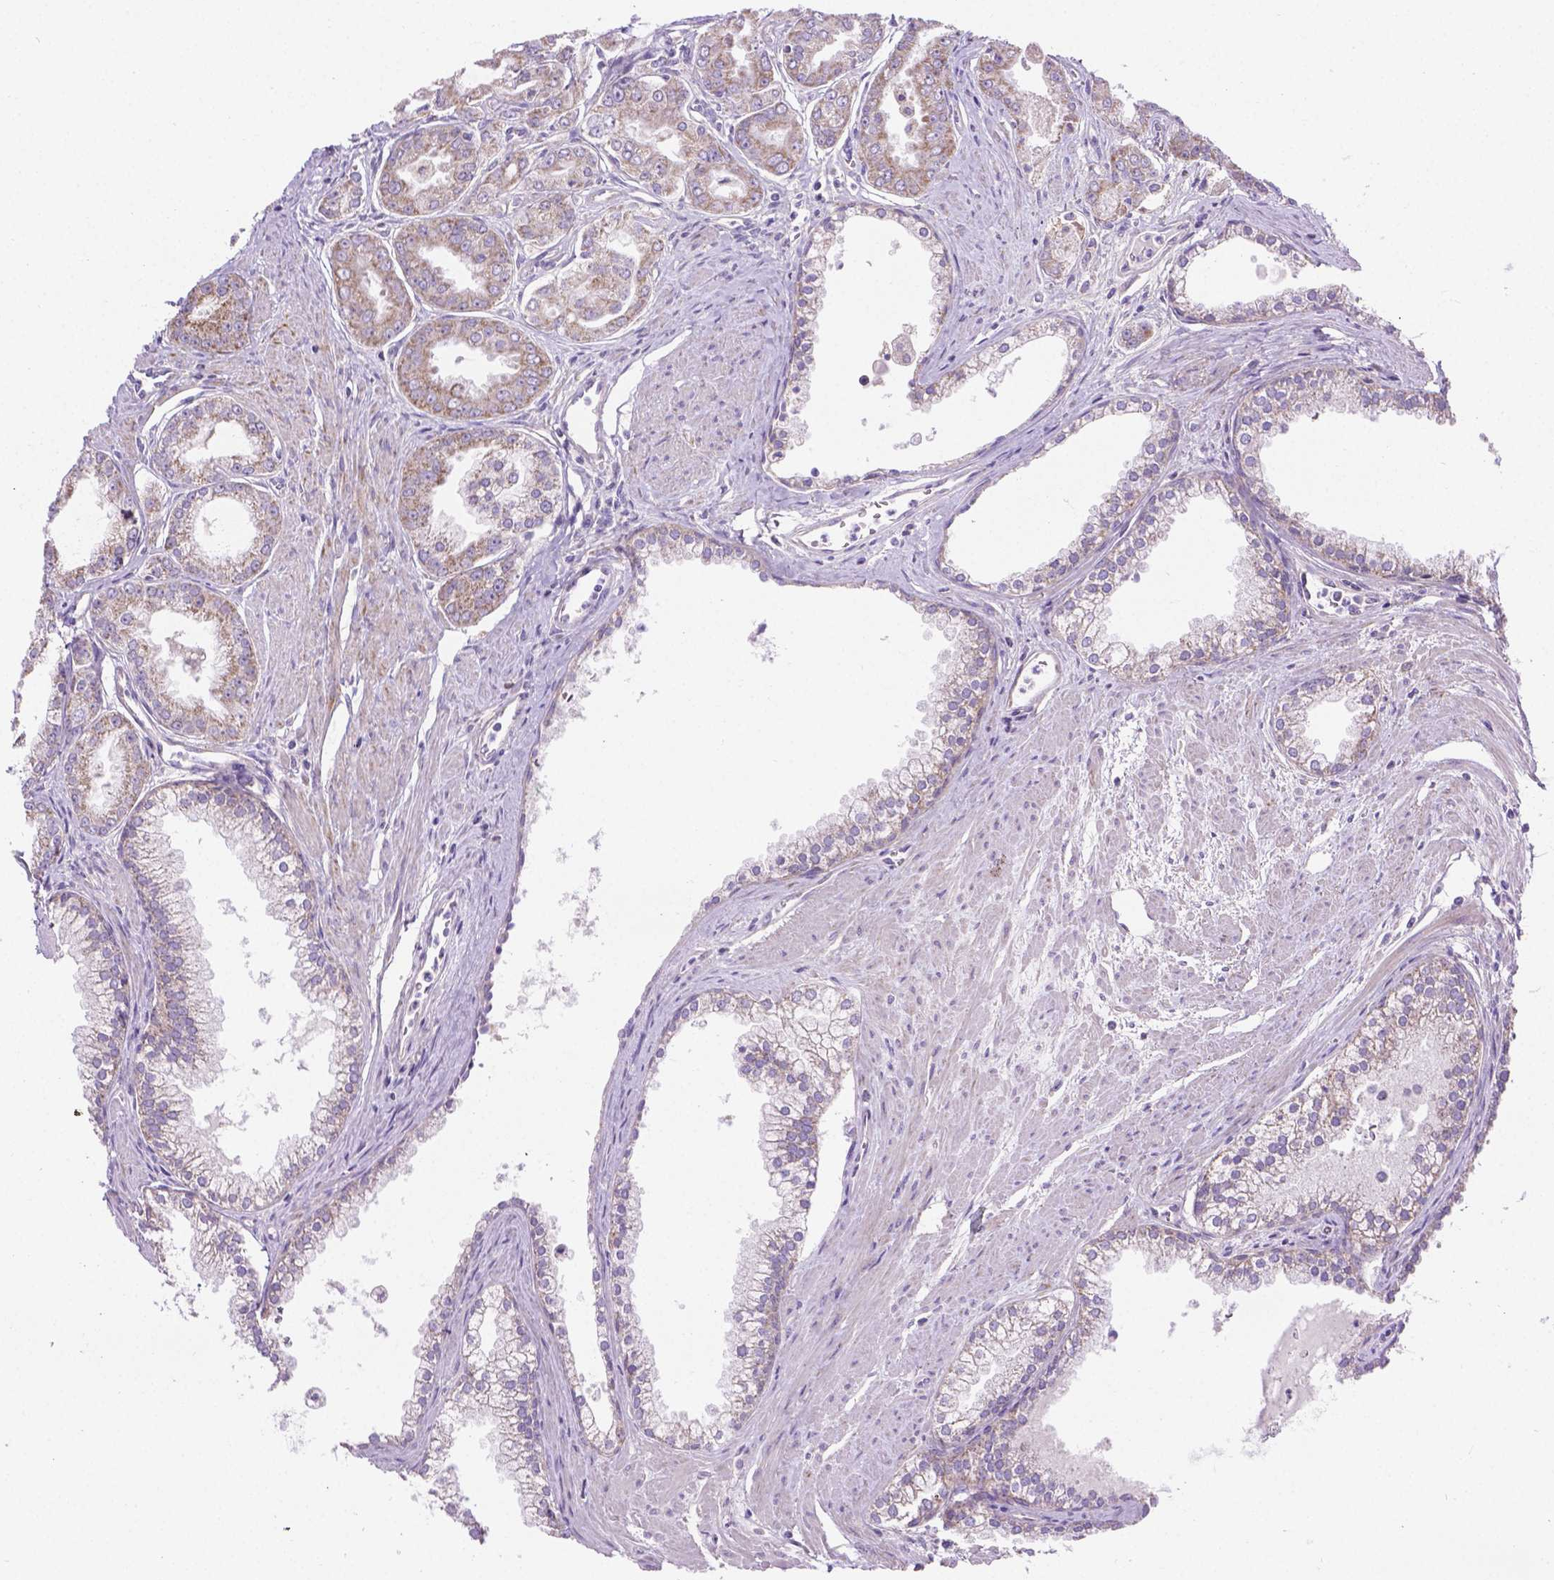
{"staining": {"intensity": "weak", "quantity": "25%-75%", "location": "cytoplasmic/membranous"}, "tissue": "prostate cancer", "cell_type": "Tumor cells", "image_type": "cancer", "snomed": [{"axis": "morphology", "description": "Adenocarcinoma, NOS"}, {"axis": "topography", "description": "Prostate"}], "caption": "Immunohistochemistry (IHC) histopathology image of human prostate cancer (adenocarcinoma) stained for a protein (brown), which shows low levels of weak cytoplasmic/membranous expression in approximately 25%-75% of tumor cells.", "gene": "CSPG5", "patient": {"sex": "male", "age": 71}}